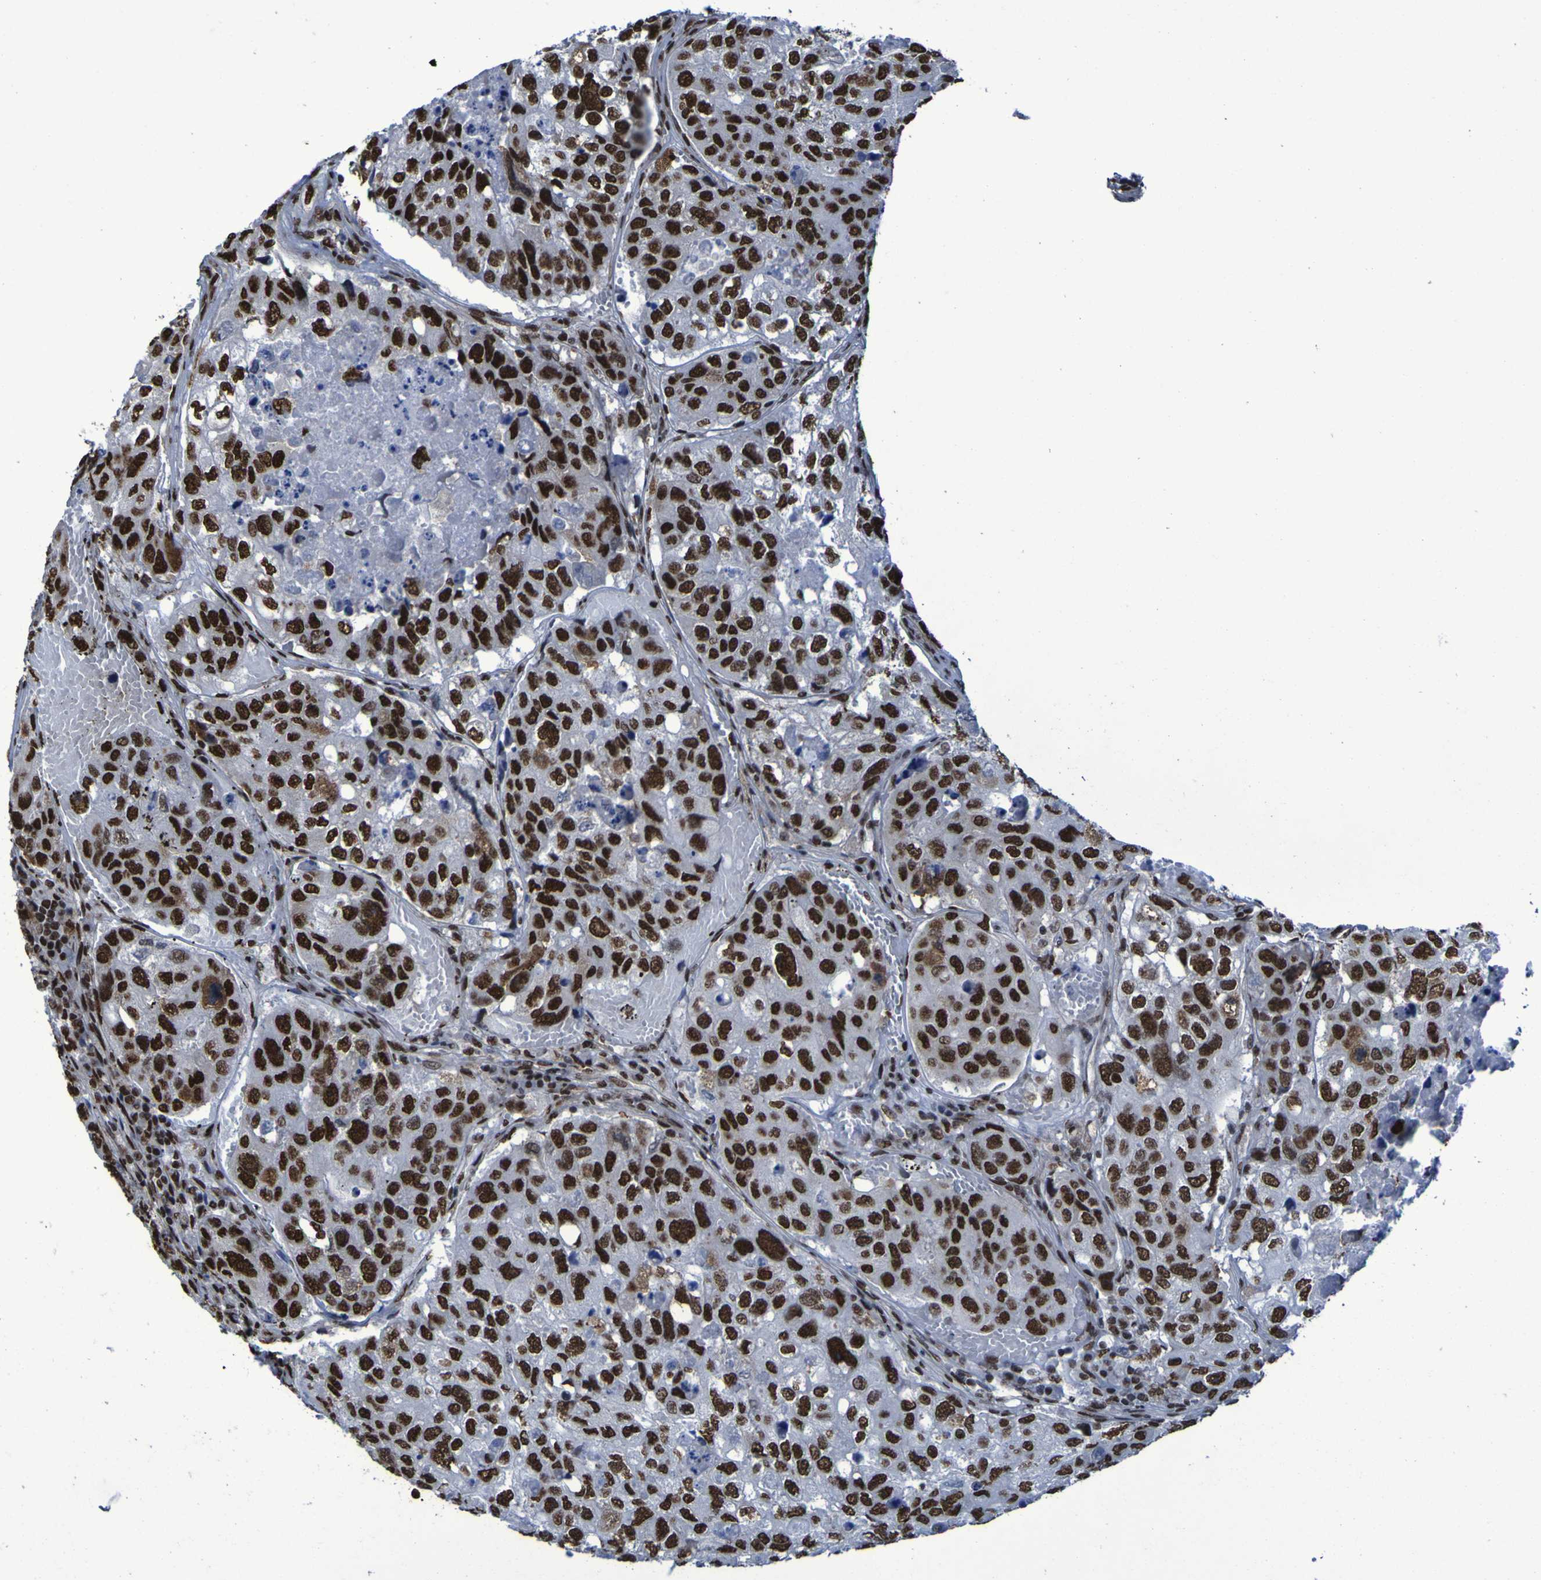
{"staining": {"intensity": "strong", "quantity": ">75%", "location": "nuclear"}, "tissue": "urothelial cancer", "cell_type": "Tumor cells", "image_type": "cancer", "snomed": [{"axis": "morphology", "description": "Urothelial carcinoma, High grade"}, {"axis": "topography", "description": "Lymph node"}, {"axis": "topography", "description": "Urinary bladder"}], "caption": "High-grade urothelial carcinoma stained with immunohistochemistry (IHC) displays strong nuclear staining in approximately >75% of tumor cells.", "gene": "HNRNPR", "patient": {"sex": "male", "age": 51}}